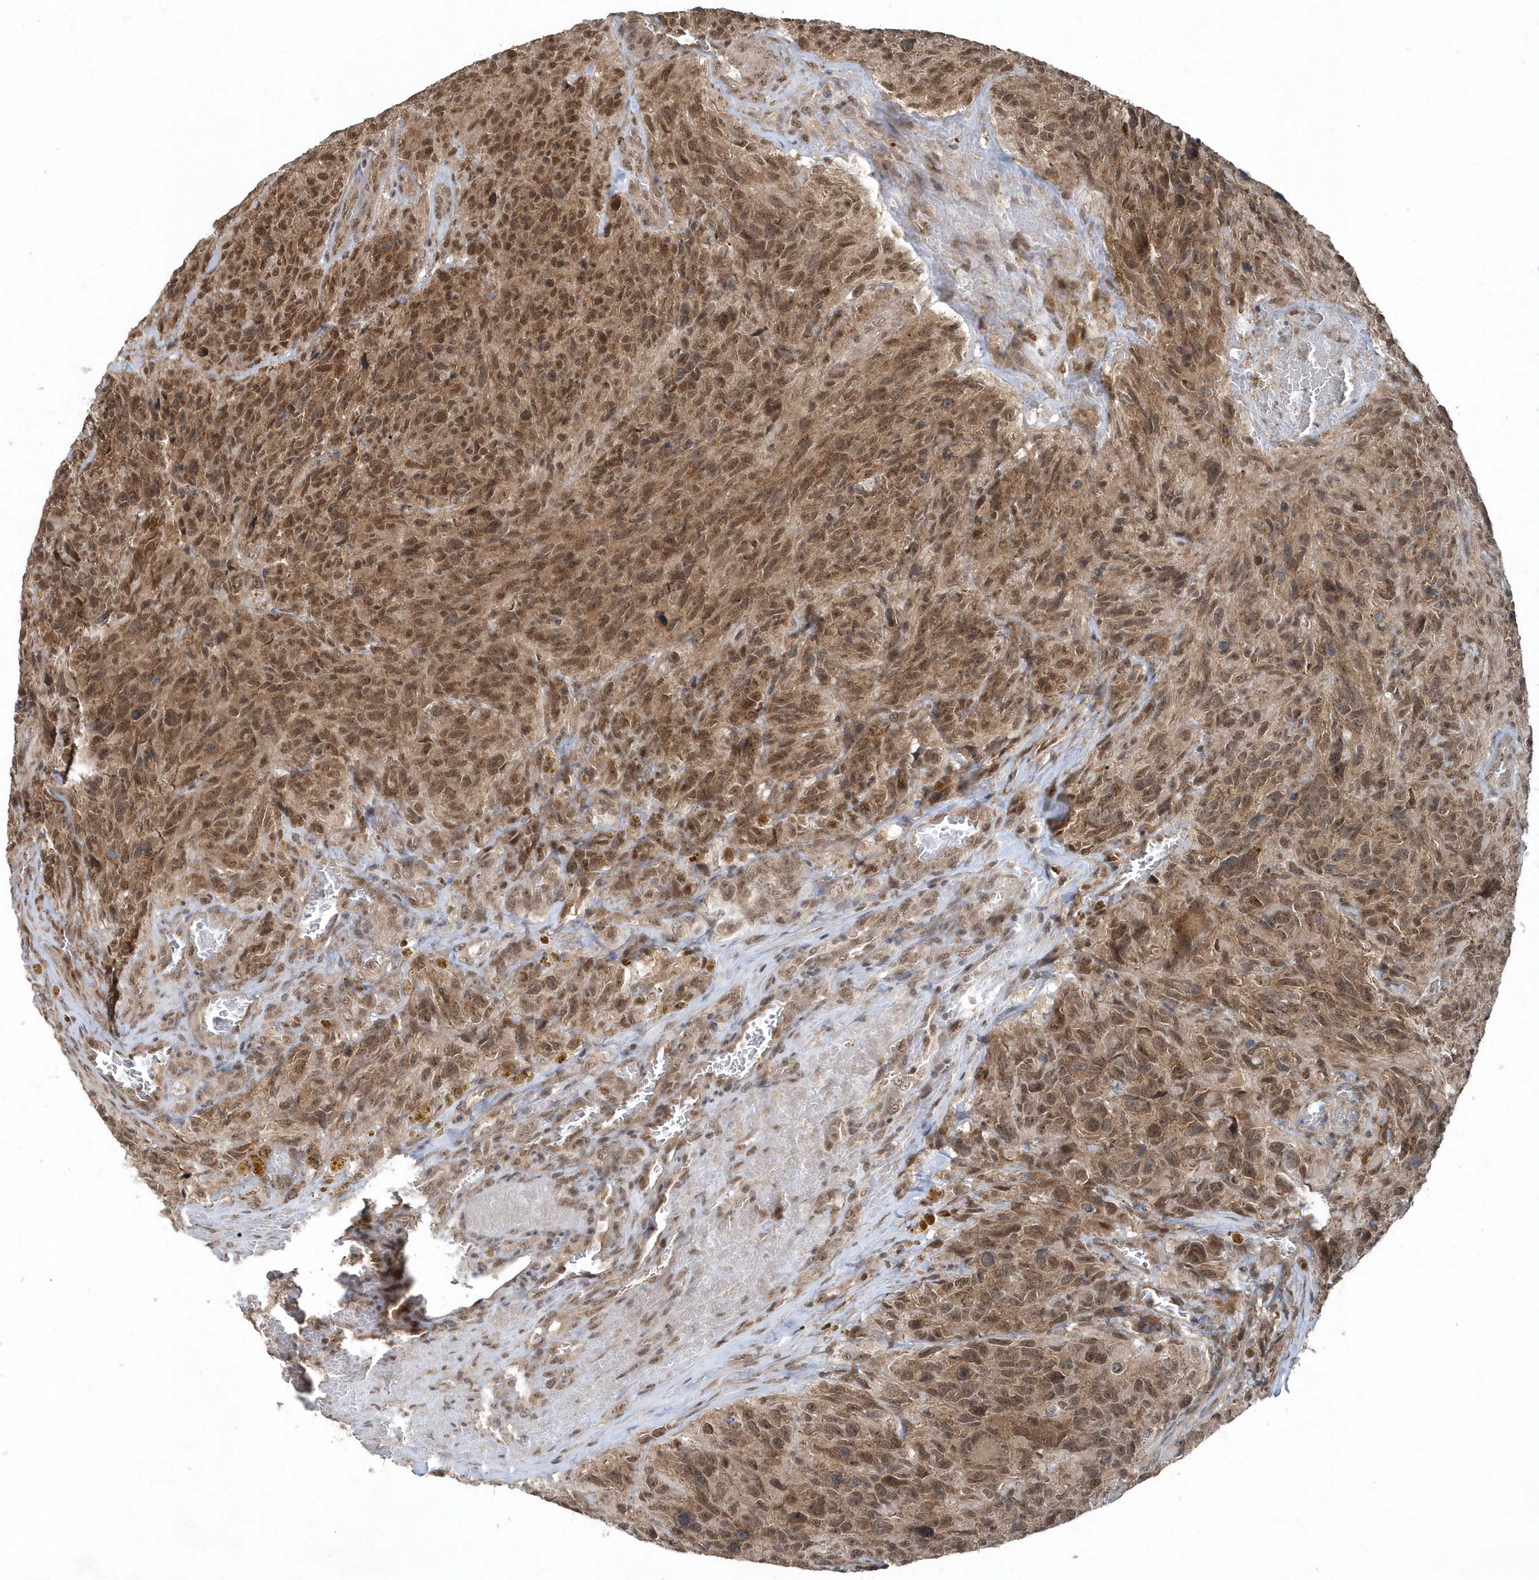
{"staining": {"intensity": "moderate", "quantity": ">75%", "location": "cytoplasmic/membranous,nuclear"}, "tissue": "glioma", "cell_type": "Tumor cells", "image_type": "cancer", "snomed": [{"axis": "morphology", "description": "Glioma, malignant, High grade"}, {"axis": "topography", "description": "Brain"}], "caption": "Glioma stained with a protein marker demonstrates moderate staining in tumor cells.", "gene": "QTRT2", "patient": {"sex": "male", "age": 69}}